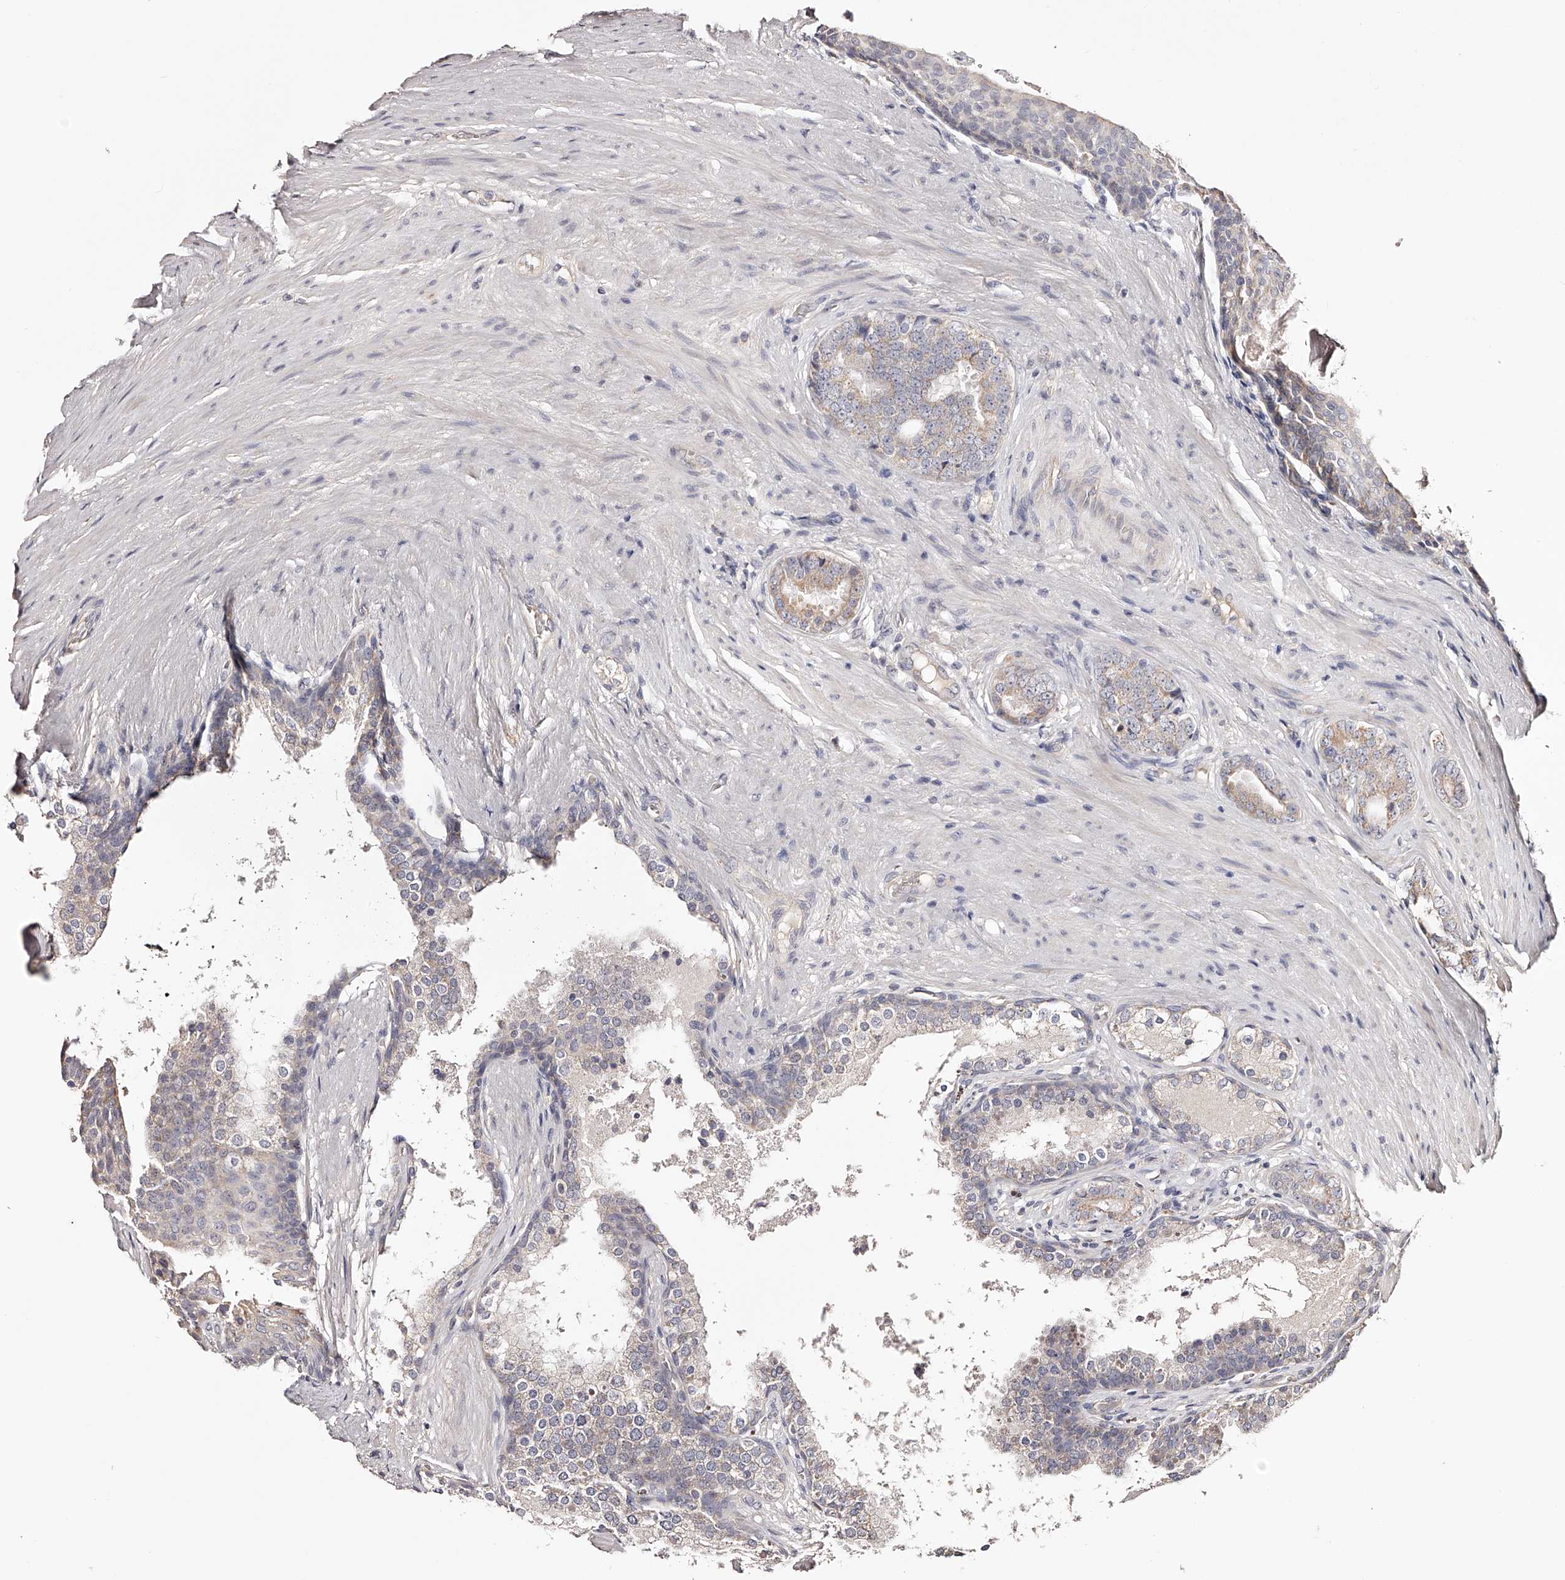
{"staining": {"intensity": "weak", "quantity": "<25%", "location": "cytoplasmic/membranous"}, "tissue": "prostate cancer", "cell_type": "Tumor cells", "image_type": "cancer", "snomed": [{"axis": "morphology", "description": "Adenocarcinoma, High grade"}, {"axis": "topography", "description": "Prostate"}], "caption": "Immunohistochemistry micrograph of prostate high-grade adenocarcinoma stained for a protein (brown), which reveals no positivity in tumor cells. (Brightfield microscopy of DAB immunohistochemistry at high magnification).", "gene": "USP21", "patient": {"sex": "male", "age": 56}}